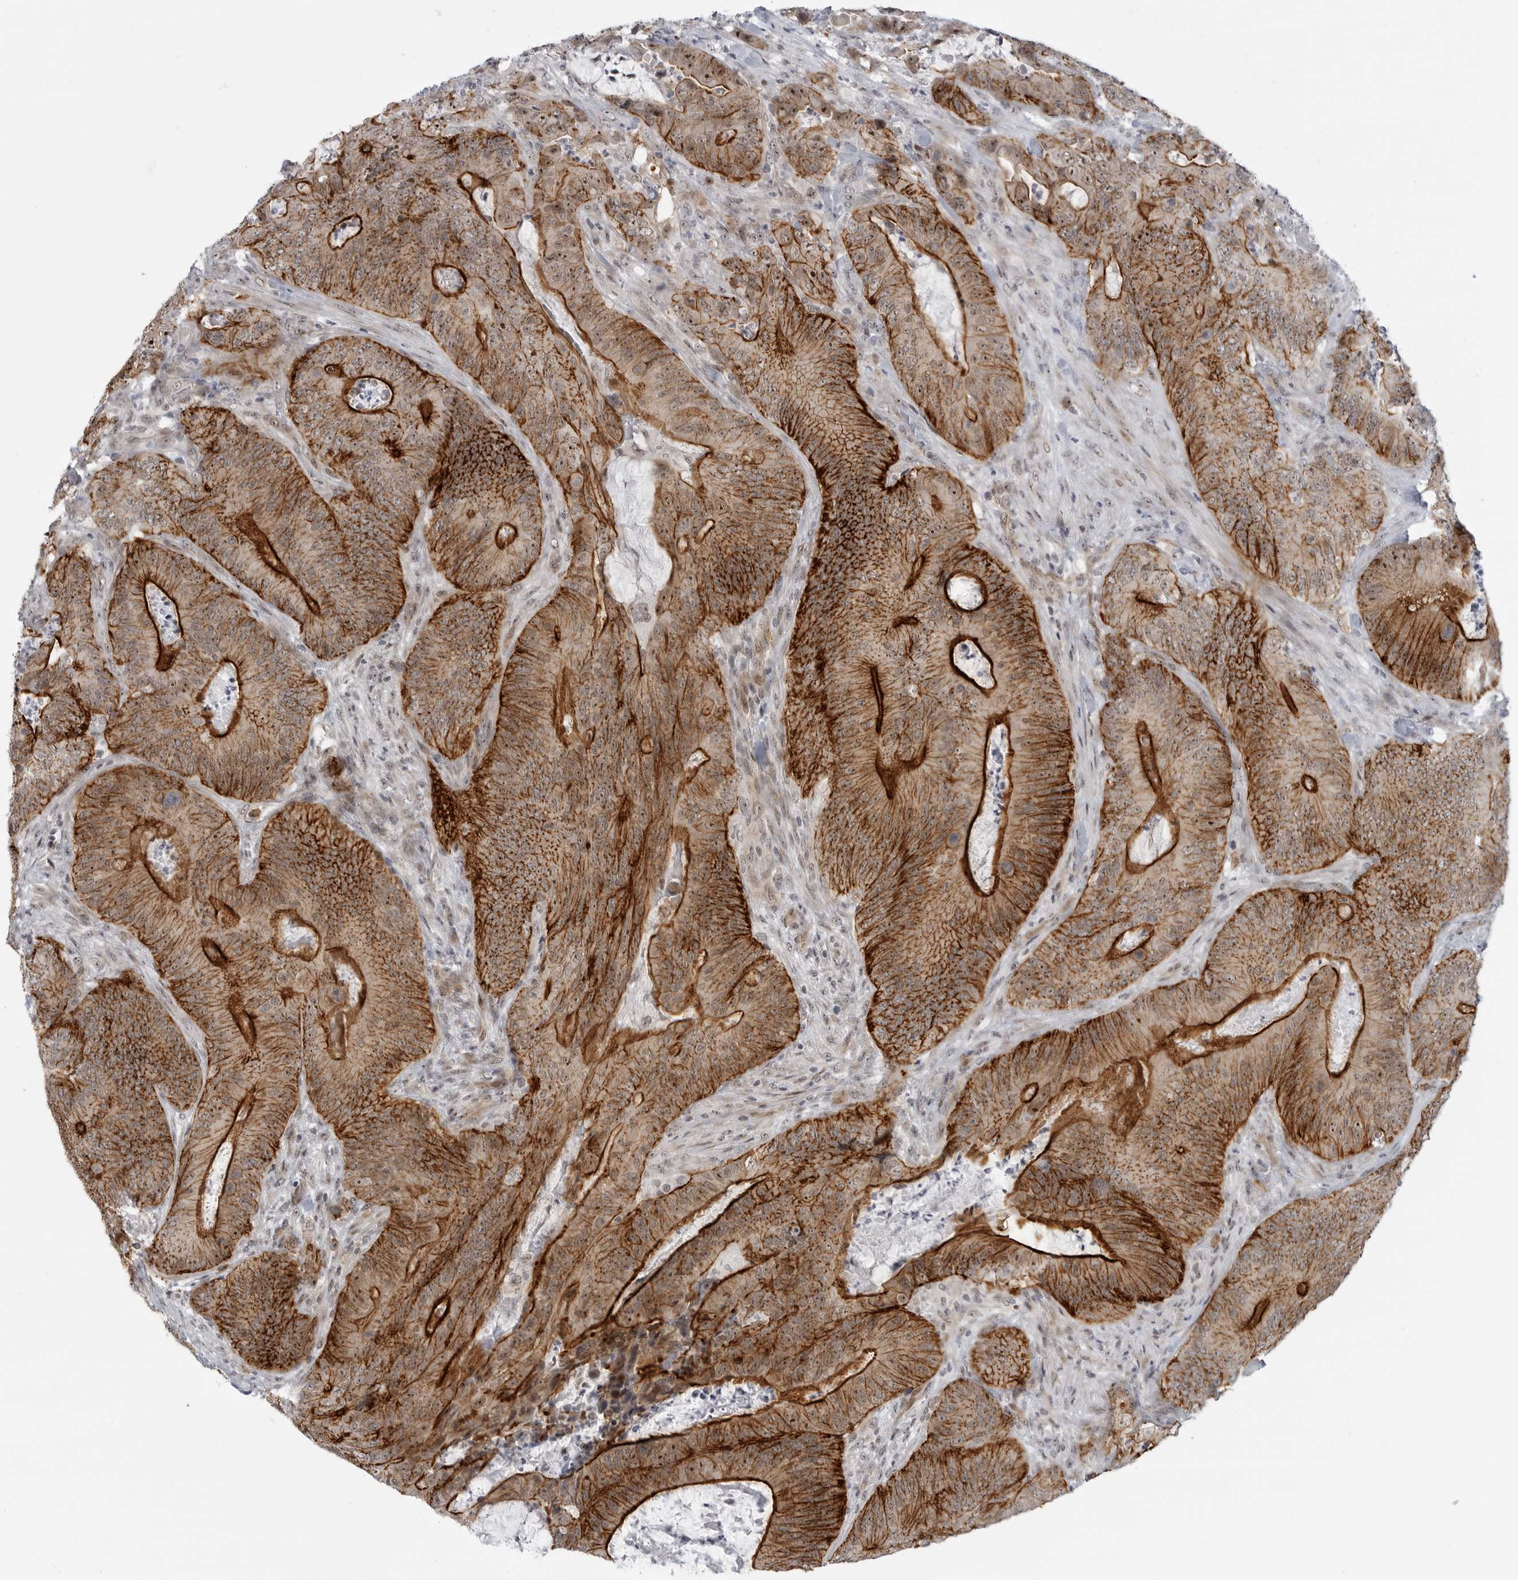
{"staining": {"intensity": "strong", "quantity": ">75%", "location": "cytoplasmic/membranous"}, "tissue": "colorectal cancer", "cell_type": "Tumor cells", "image_type": "cancer", "snomed": [{"axis": "morphology", "description": "Normal tissue, NOS"}, {"axis": "topography", "description": "Colon"}], "caption": "The histopathology image shows a brown stain indicating the presence of a protein in the cytoplasmic/membranous of tumor cells in colorectal cancer.", "gene": "CEP295NL", "patient": {"sex": "female", "age": 82}}